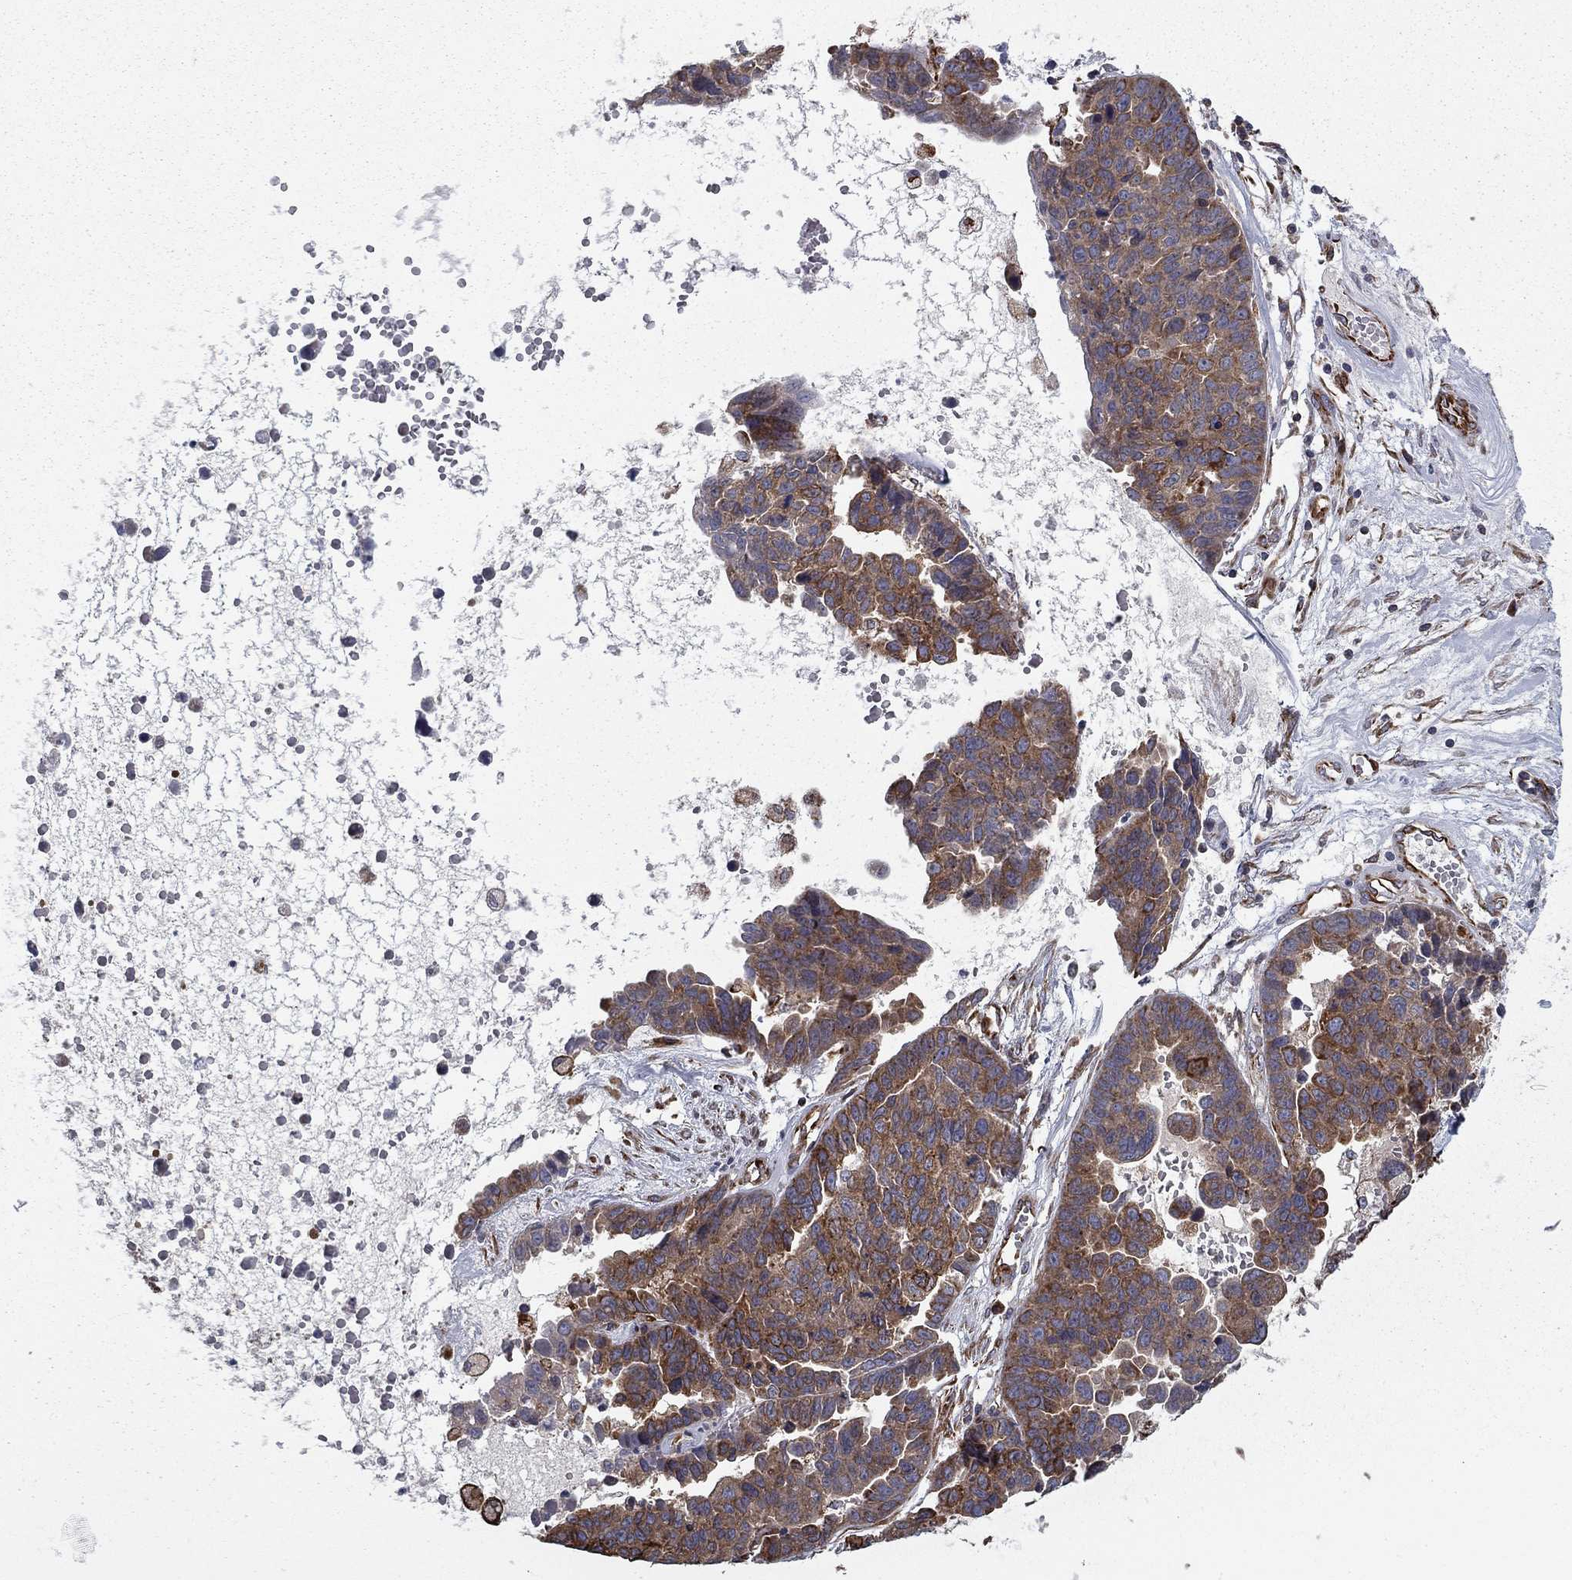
{"staining": {"intensity": "moderate", "quantity": "25%-75%", "location": "cytoplasmic/membranous"}, "tissue": "ovarian cancer", "cell_type": "Tumor cells", "image_type": "cancer", "snomed": [{"axis": "morphology", "description": "Cystadenocarcinoma, serous, NOS"}, {"axis": "topography", "description": "Ovary"}], "caption": "Brown immunohistochemical staining in human ovarian cancer (serous cystadenocarcinoma) displays moderate cytoplasmic/membranous expression in about 25%-75% of tumor cells.", "gene": "CLSTN1", "patient": {"sex": "female", "age": 87}}